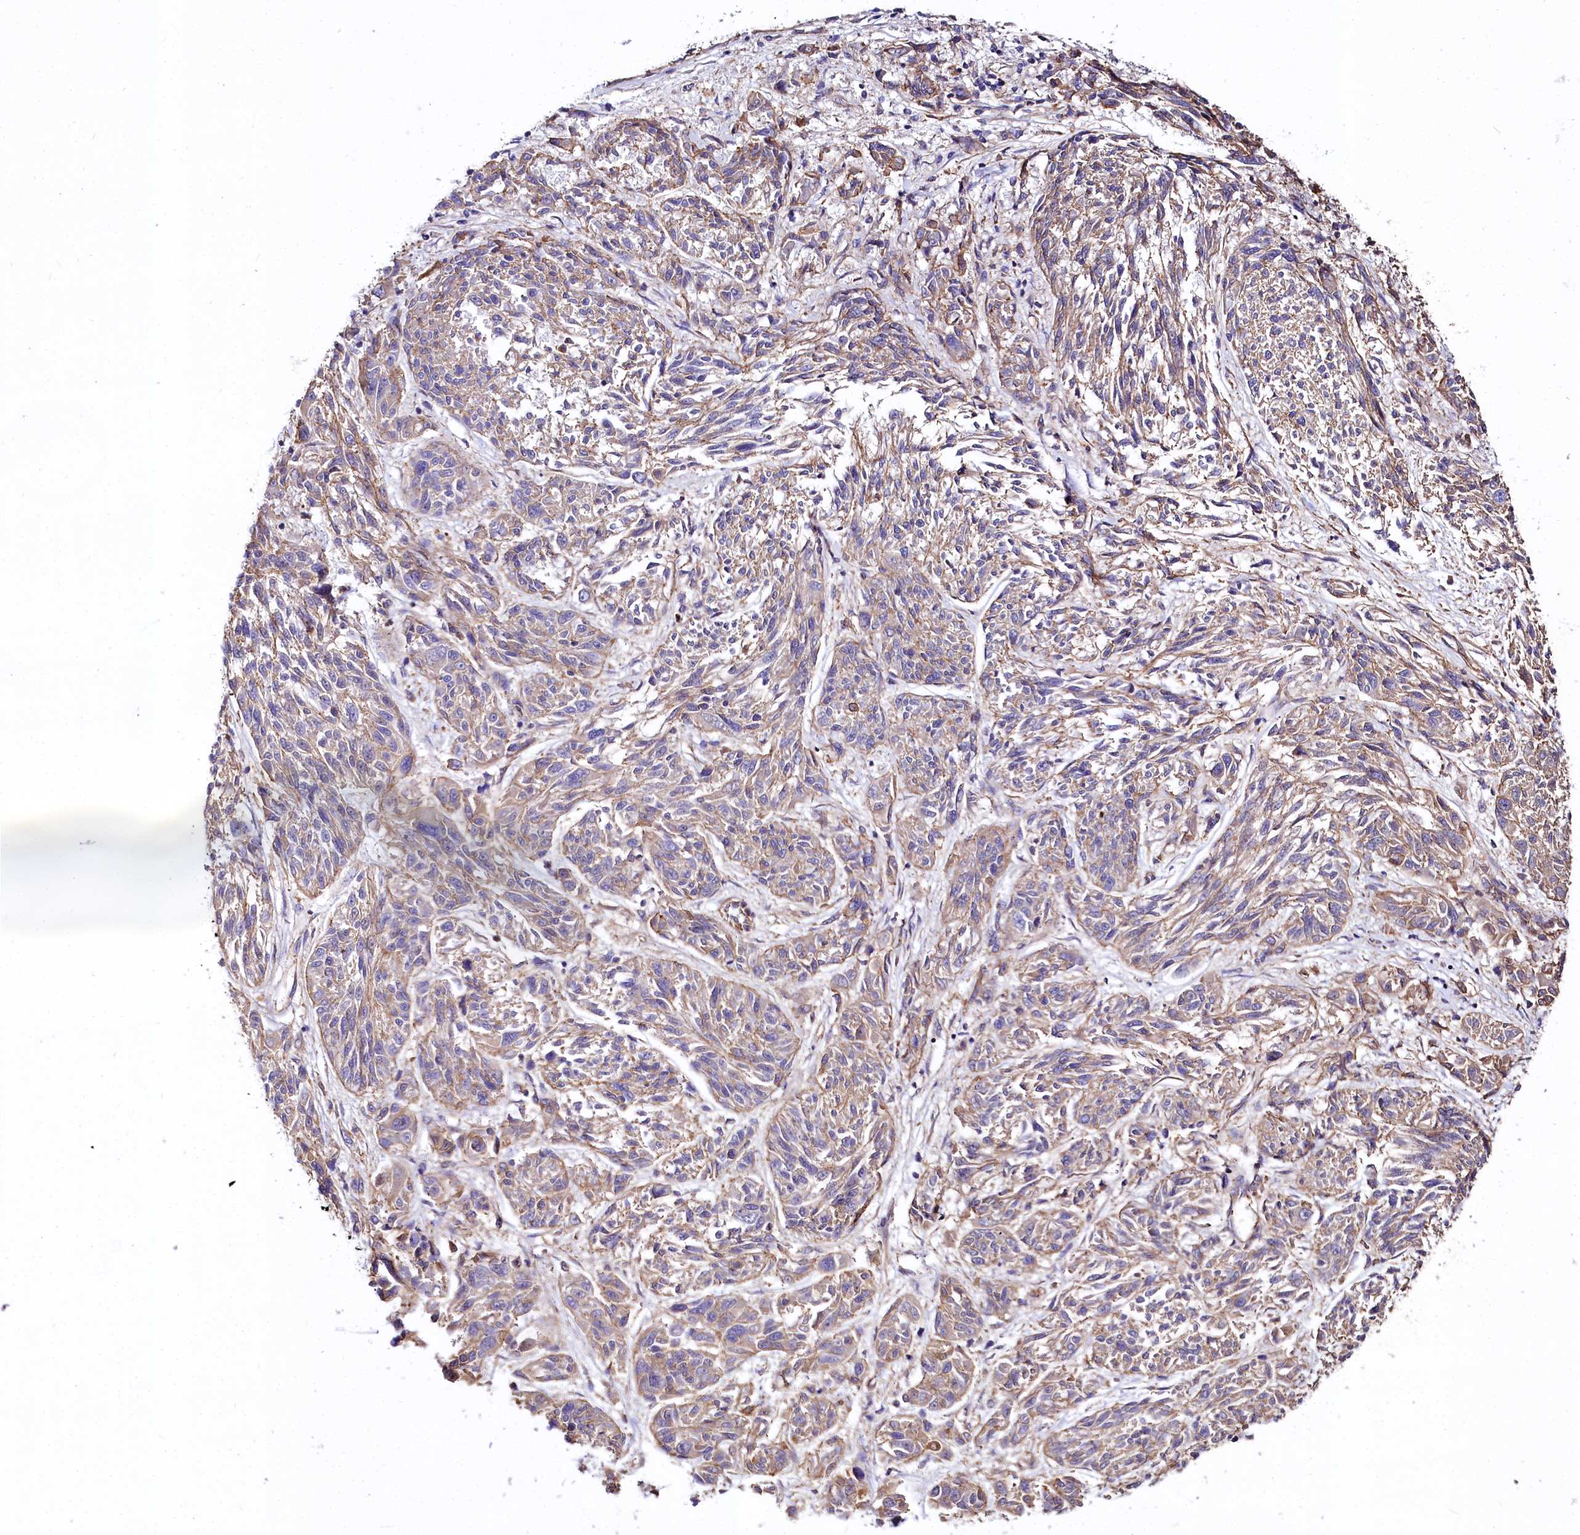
{"staining": {"intensity": "weak", "quantity": "25%-75%", "location": "cytoplasmic/membranous"}, "tissue": "melanoma", "cell_type": "Tumor cells", "image_type": "cancer", "snomed": [{"axis": "morphology", "description": "Malignant melanoma, NOS"}, {"axis": "topography", "description": "Skin"}], "caption": "Protein expression analysis of human malignant melanoma reveals weak cytoplasmic/membranous staining in approximately 25%-75% of tumor cells. (DAB (3,3'-diaminobenzidine) = brown stain, brightfield microscopy at high magnification).", "gene": "FCHSD2", "patient": {"sex": "male", "age": 53}}